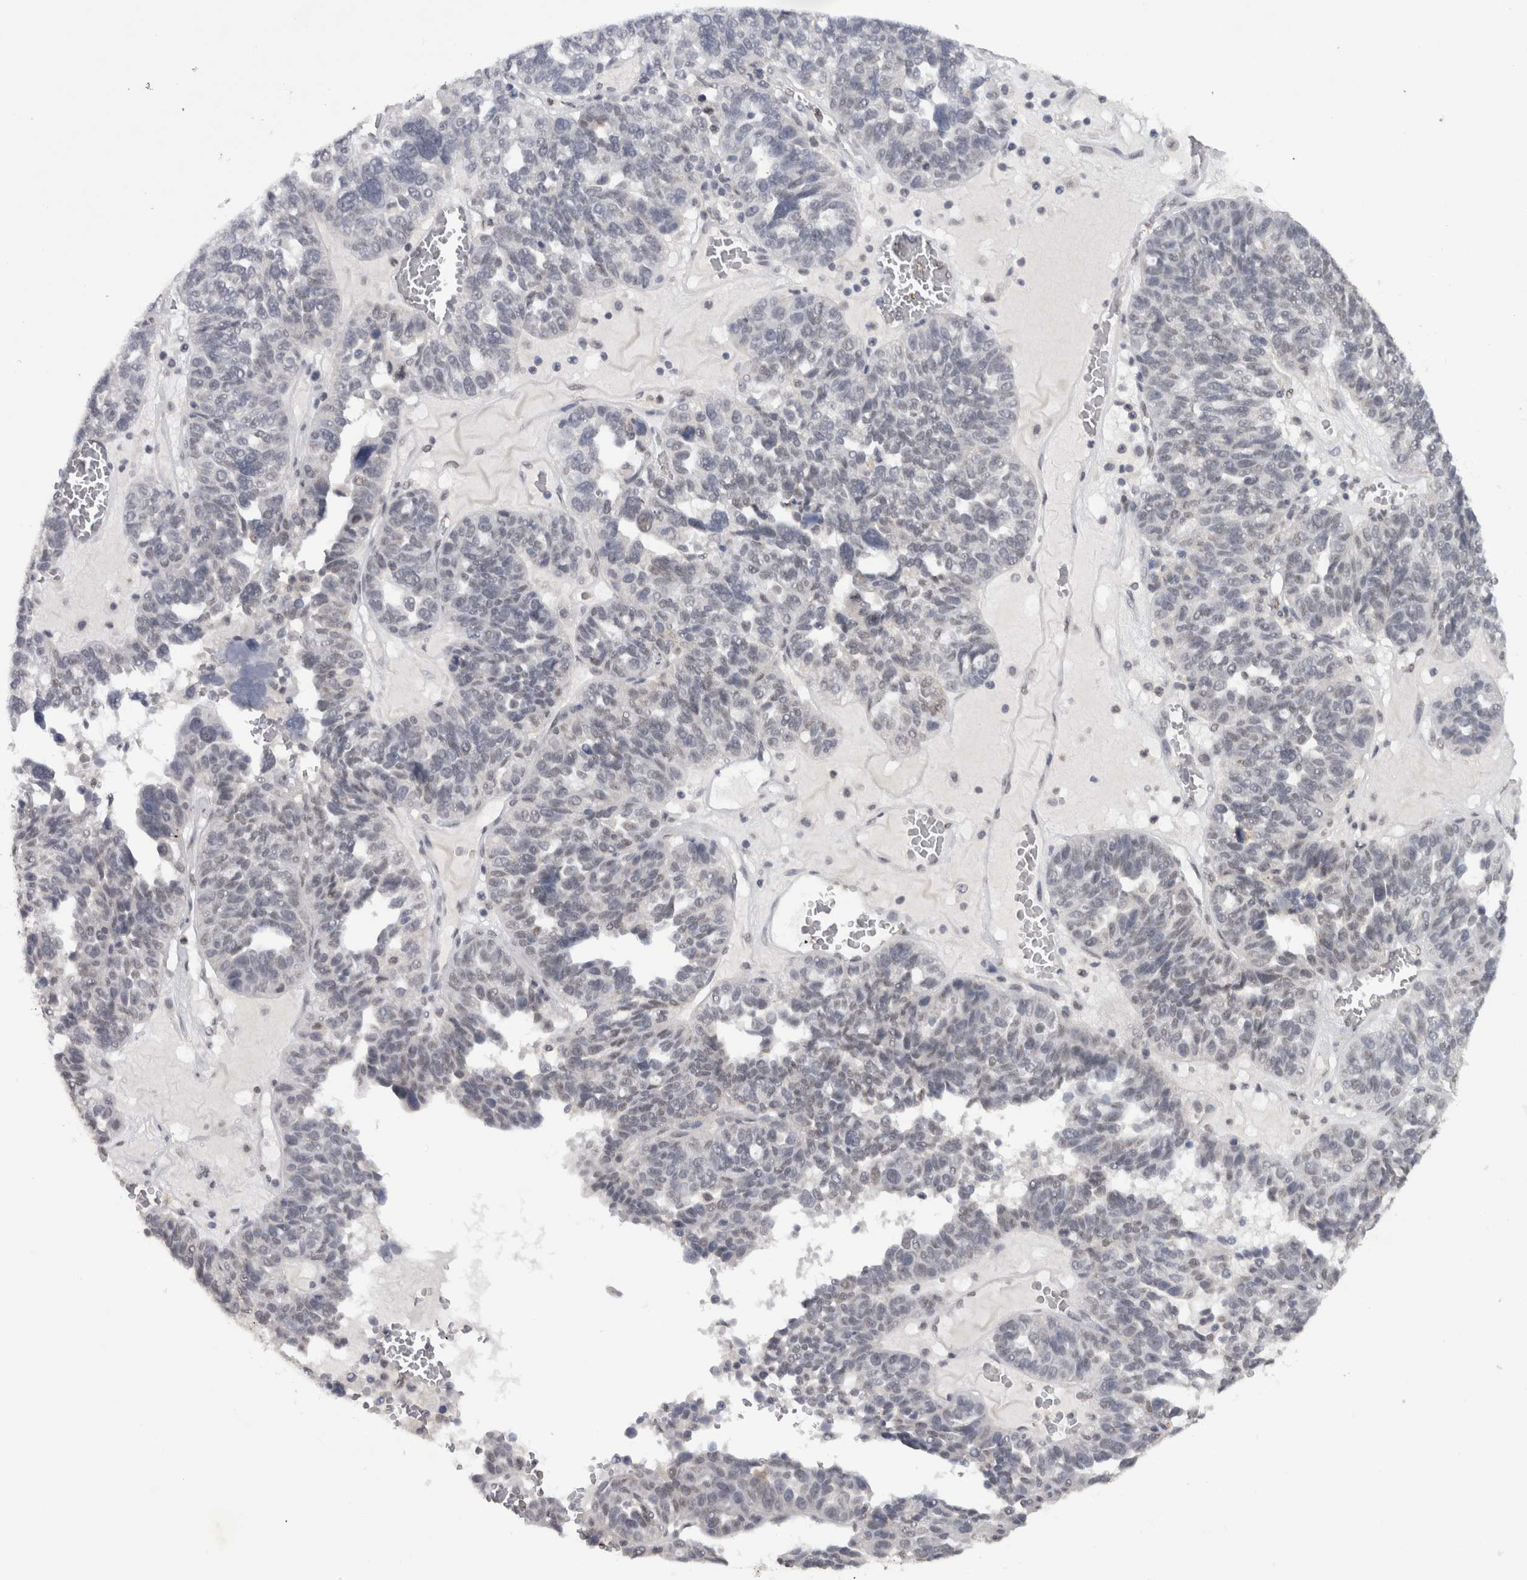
{"staining": {"intensity": "negative", "quantity": "none", "location": "none"}, "tissue": "ovarian cancer", "cell_type": "Tumor cells", "image_type": "cancer", "snomed": [{"axis": "morphology", "description": "Cystadenocarcinoma, serous, NOS"}, {"axis": "topography", "description": "Ovary"}], "caption": "The IHC histopathology image has no significant staining in tumor cells of ovarian serous cystadenocarcinoma tissue. (DAB IHC visualized using brightfield microscopy, high magnification).", "gene": "RPS6KA2", "patient": {"sex": "female", "age": 59}}